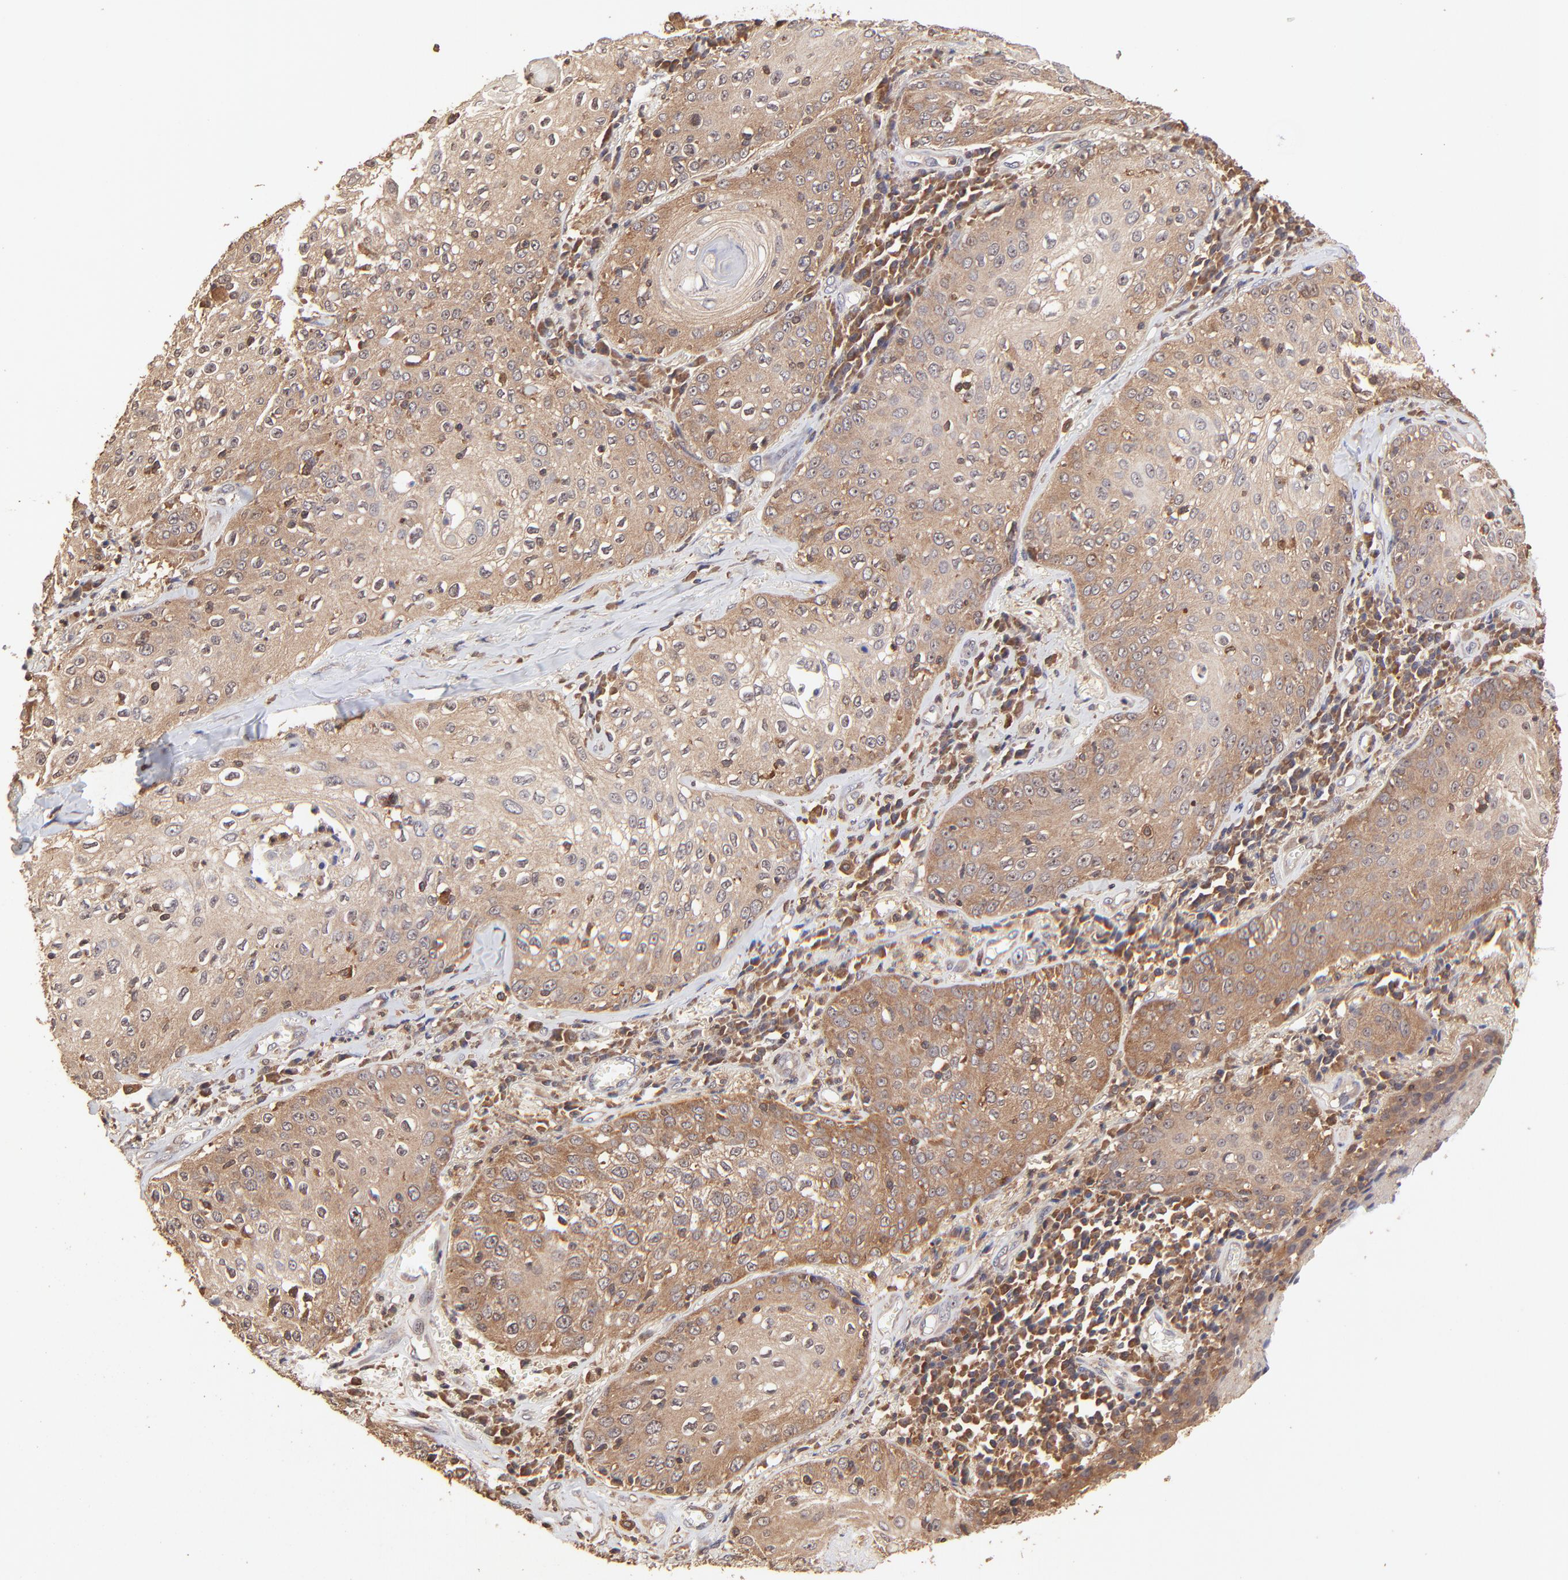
{"staining": {"intensity": "moderate", "quantity": ">75%", "location": "cytoplasmic/membranous"}, "tissue": "skin cancer", "cell_type": "Tumor cells", "image_type": "cancer", "snomed": [{"axis": "morphology", "description": "Squamous cell carcinoma, NOS"}, {"axis": "topography", "description": "Skin"}], "caption": "Tumor cells exhibit medium levels of moderate cytoplasmic/membranous staining in approximately >75% of cells in human skin squamous cell carcinoma.", "gene": "STON2", "patient": {"sex": "male", "age": 65}}